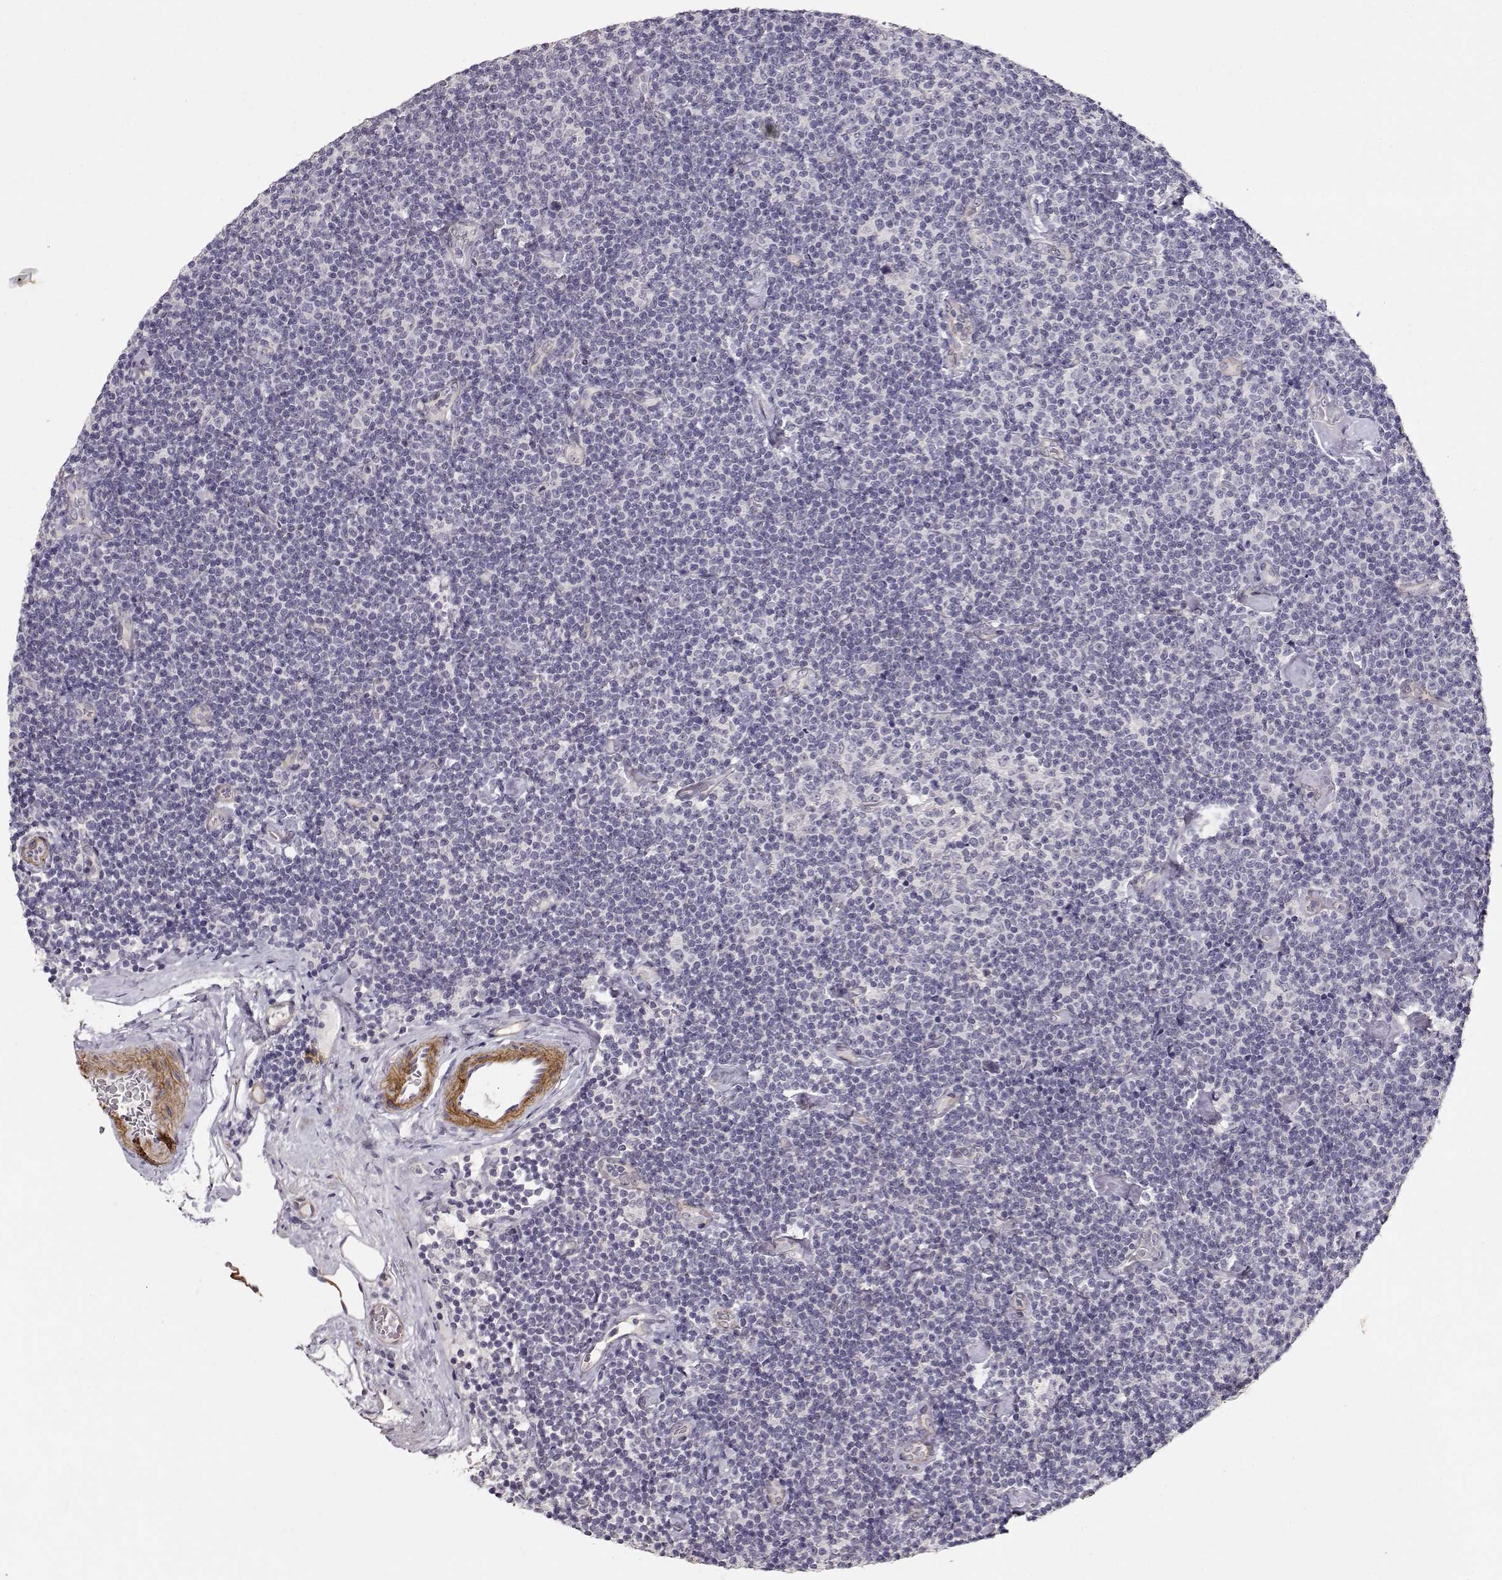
{"staining": {"intensity": "negative", "quantity": "none", "location": "none"}, "tissue": "lymphoma", "cell_type": "Tumor cells", "image_type": "cancer", "snomed": [{"axis": "morphology", "description": "Malignant lymphoma, non-Hodgkin's type, Low grade"}, {"axis": "topography", "description": "Lymph node"}], "caption": "There is no significant expression in tumor cells of malignant lymphoma, non-Hodgkin's type (low-grade).", "gene": "LAMA5", "patient": {"sex": "male", "age": 81}}